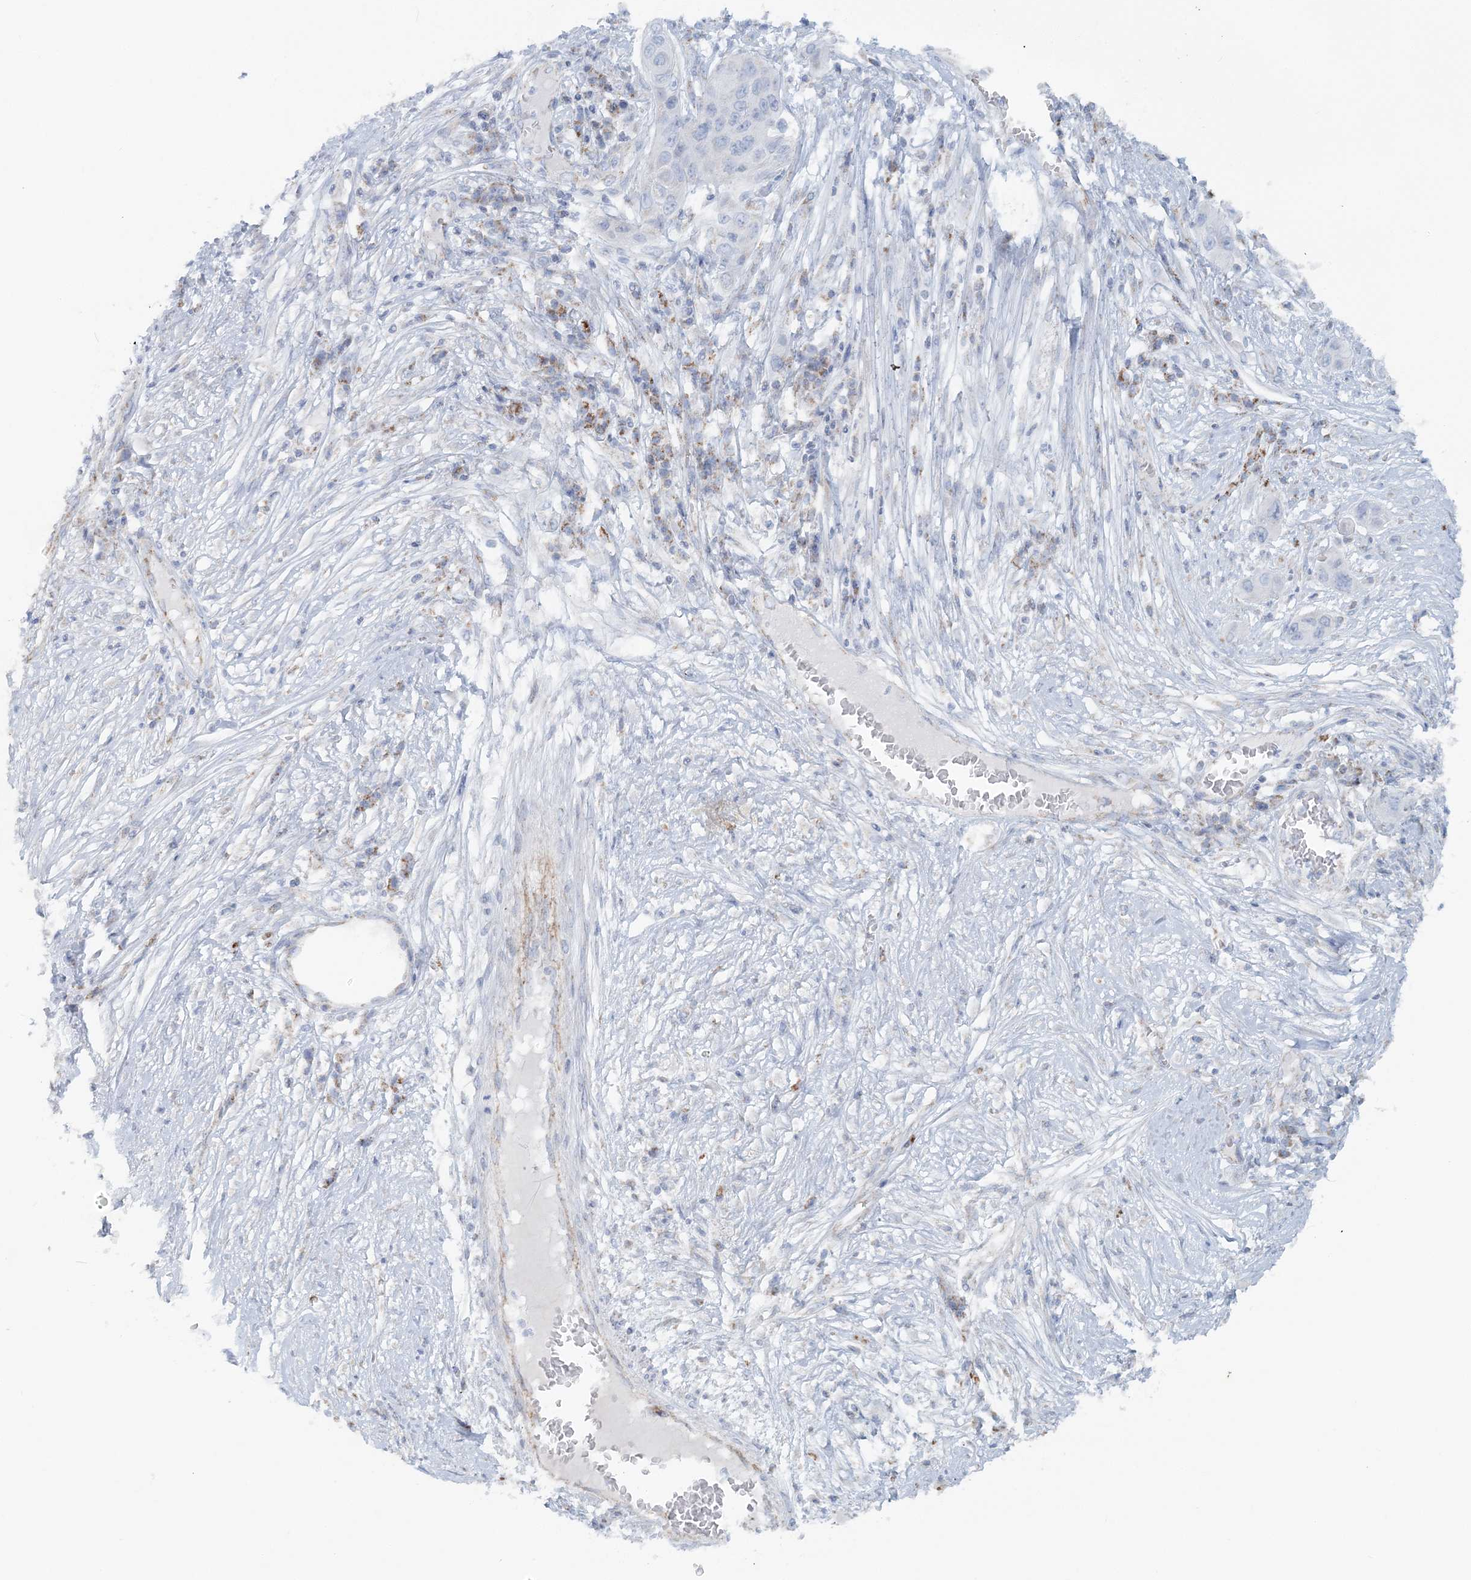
{"staining": {"intensity": "negative", "quantity": "none", "location": "none"}, "tissue": "skin cancer", "cell_type": "Tumor cells", "image_type": "cancer", "snomed": [{"axis": "morphology", "description": "Squamous cell carcinoma, NOS"}, {"axis": "topography", "description": "Skin"}], "caption": "IHC of human skin cancer (squamous cell carcinoma) exhibits no positivity in tumor cells.", "gene": "PCCB", "patient": {"sex": "male", "age": 55}}